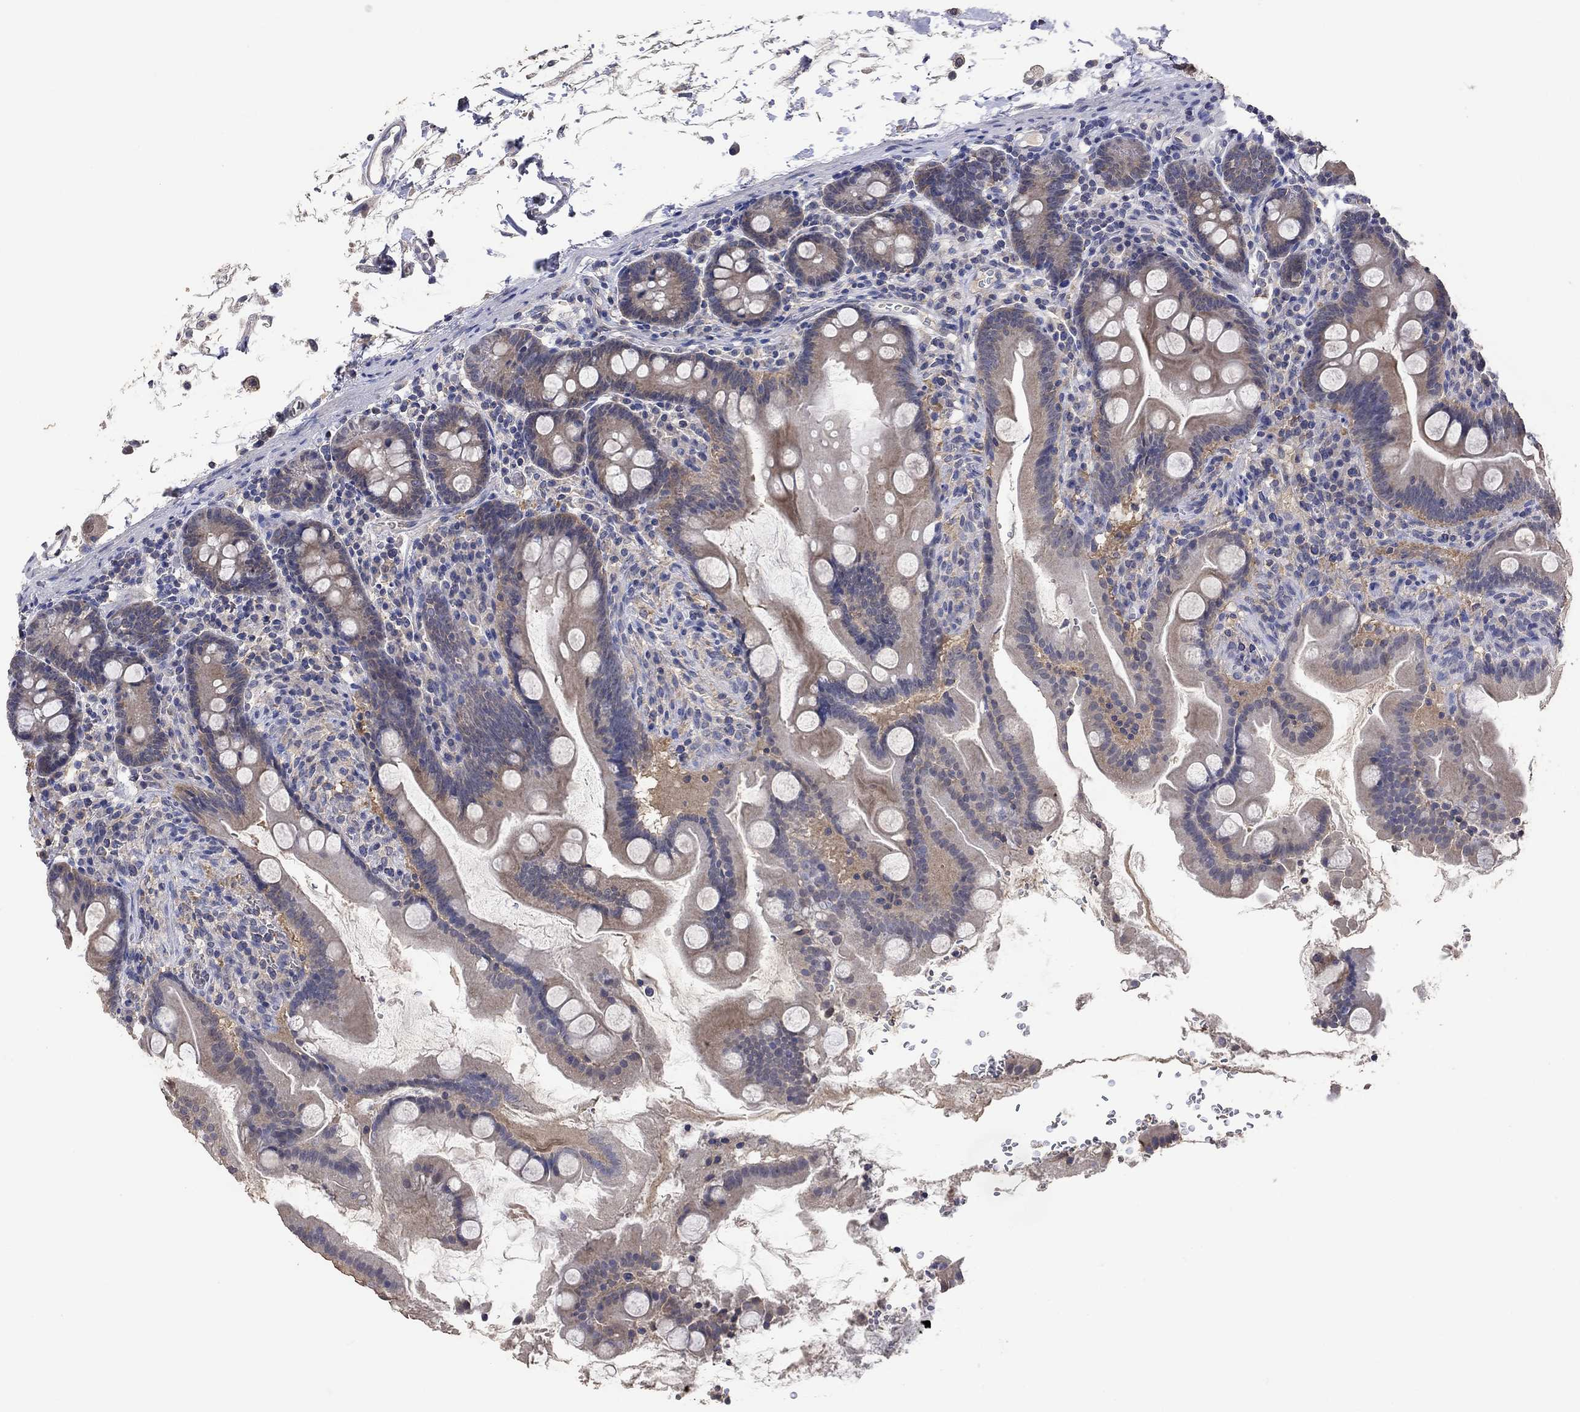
{"staining": {"intensity": "negative", "quantity": "none", "location": "none"}, "tissue": "small intestine", "cell_type": "Glandular cells", "image_type": "normal", "snomed": [{"axis": "morphology", "description": "Normal tissue, NOS"}, {"axis": "topography", "description": "Small intestine"}], "caption": "Immunohistochemical staining of normal human small intestine reveals no significant staining in glandular cells. (Immunohistochemistry (ihc), brightfield microscopy, high magnification).", "gene": "PTPN20", "patient": {"sex": "female", "age": 44}}